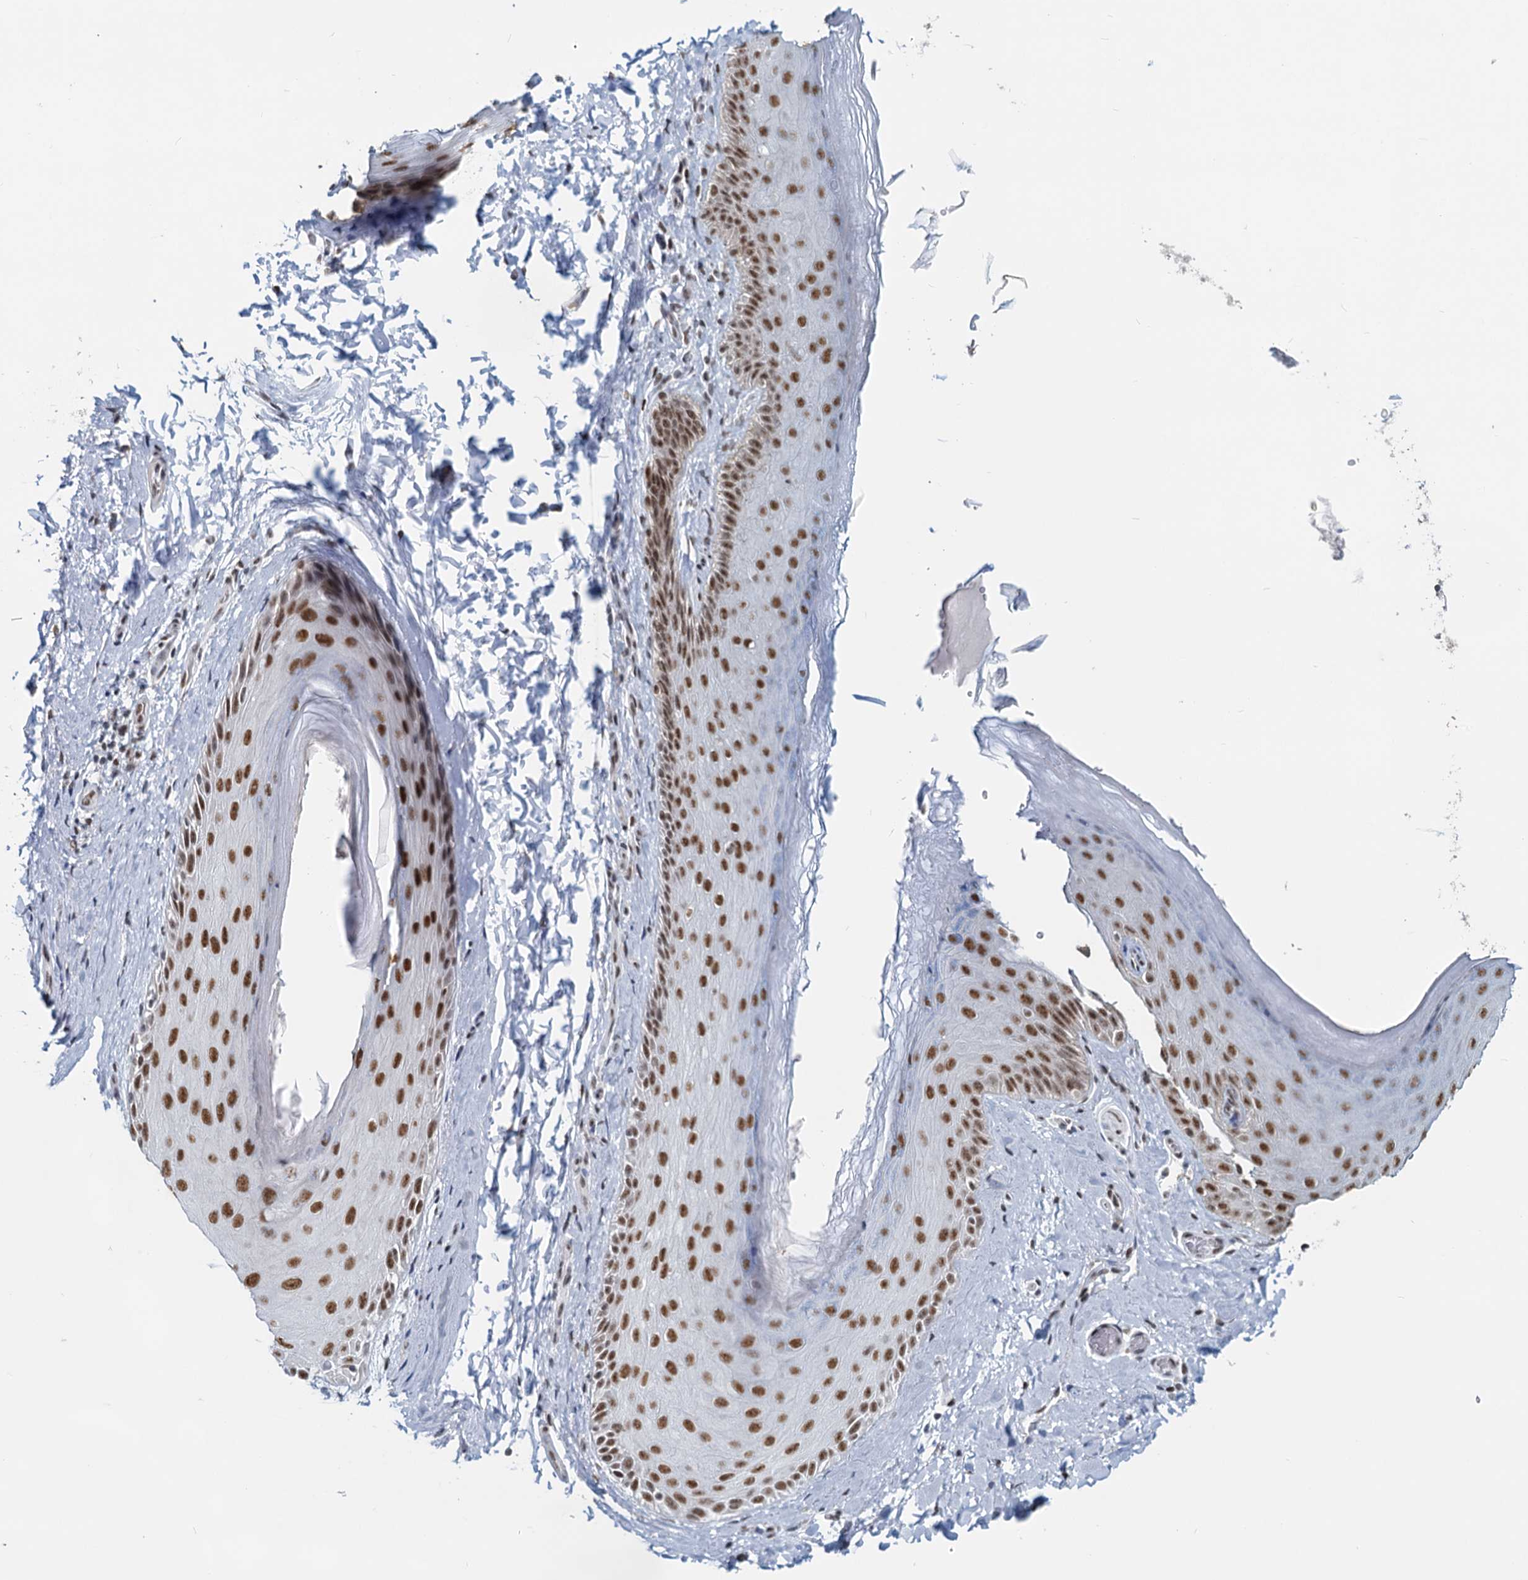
{"staining": {"intensity": "moderate", "quantity": ">75%", "location": "nuclear"}, "tissue": "skin", "cell_type": "Epidermal cells", "image_type": "normal", "snomed": [{"axis": "morphology", "description": "Normal tissue, NOS"}, {"axis": "topography", "description": "Anal"}], "caption": "A micrograph showing moderate nuclear expression in about >75% of epidermal cells in benign skin, as visualized by brown immunohistochemical staining.", "gene": "METTL14", "patient": {"sex": "male", "age": 44}}